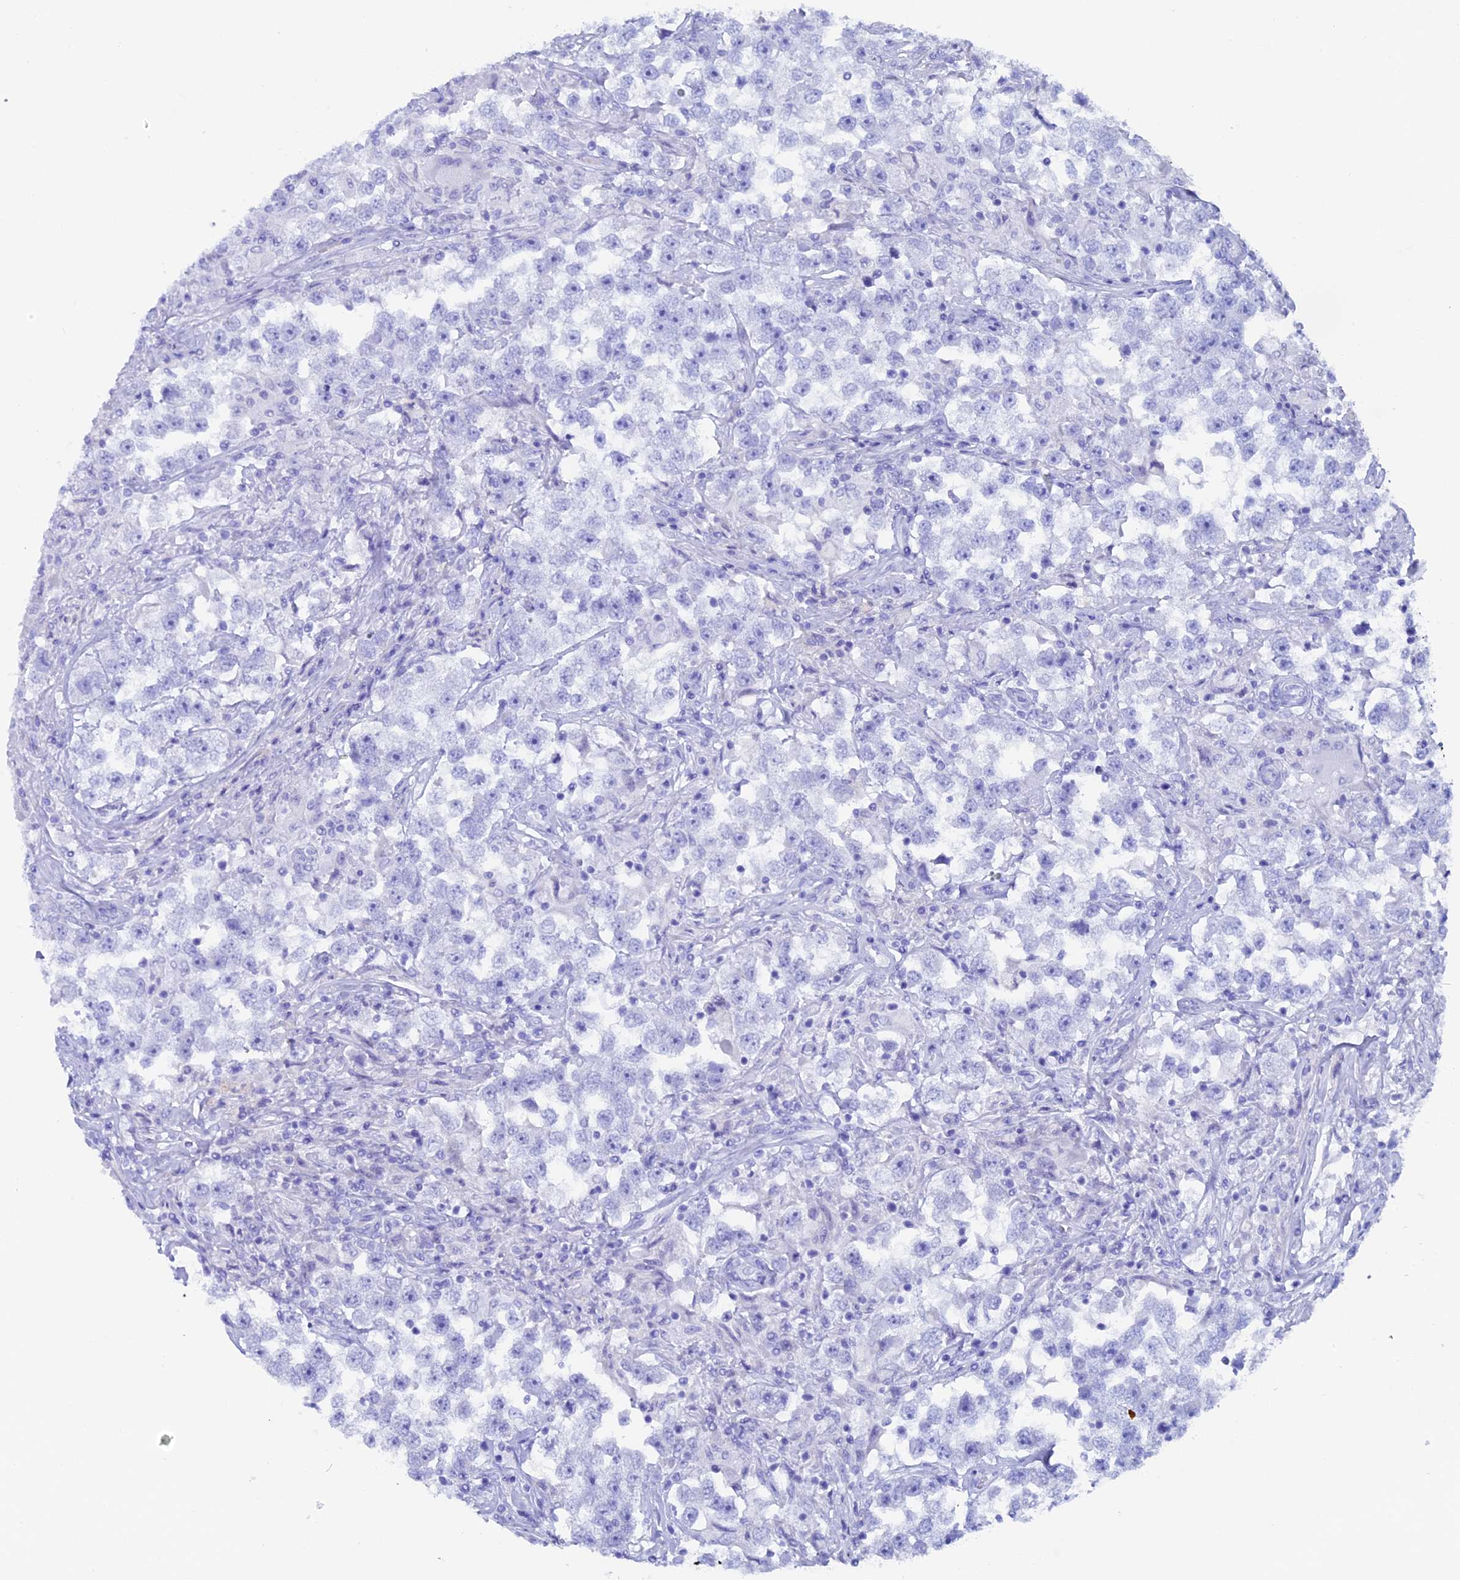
{"staining": {"intensity": "negative", "quantity": "none", "location": "none"}, "tissue": "testis cancer", "cell_type": "Tumor cells", "image_type": "cancer", "snomed": [{"axis": "morphology", "description": "Seminoma, NOS"}, {"axis": "topography", "description": "Testis"}], "caption": "Tumor cells show no significant positivity in testis cancer (seminoma). The staining is performed using DAB (3,3'-diaminobenzidine) brown chromogen with nuclei counter-stained in using hematoxylin.", "gene": "ANKRD29", "patient": {"sex": "male", "age": 46}}